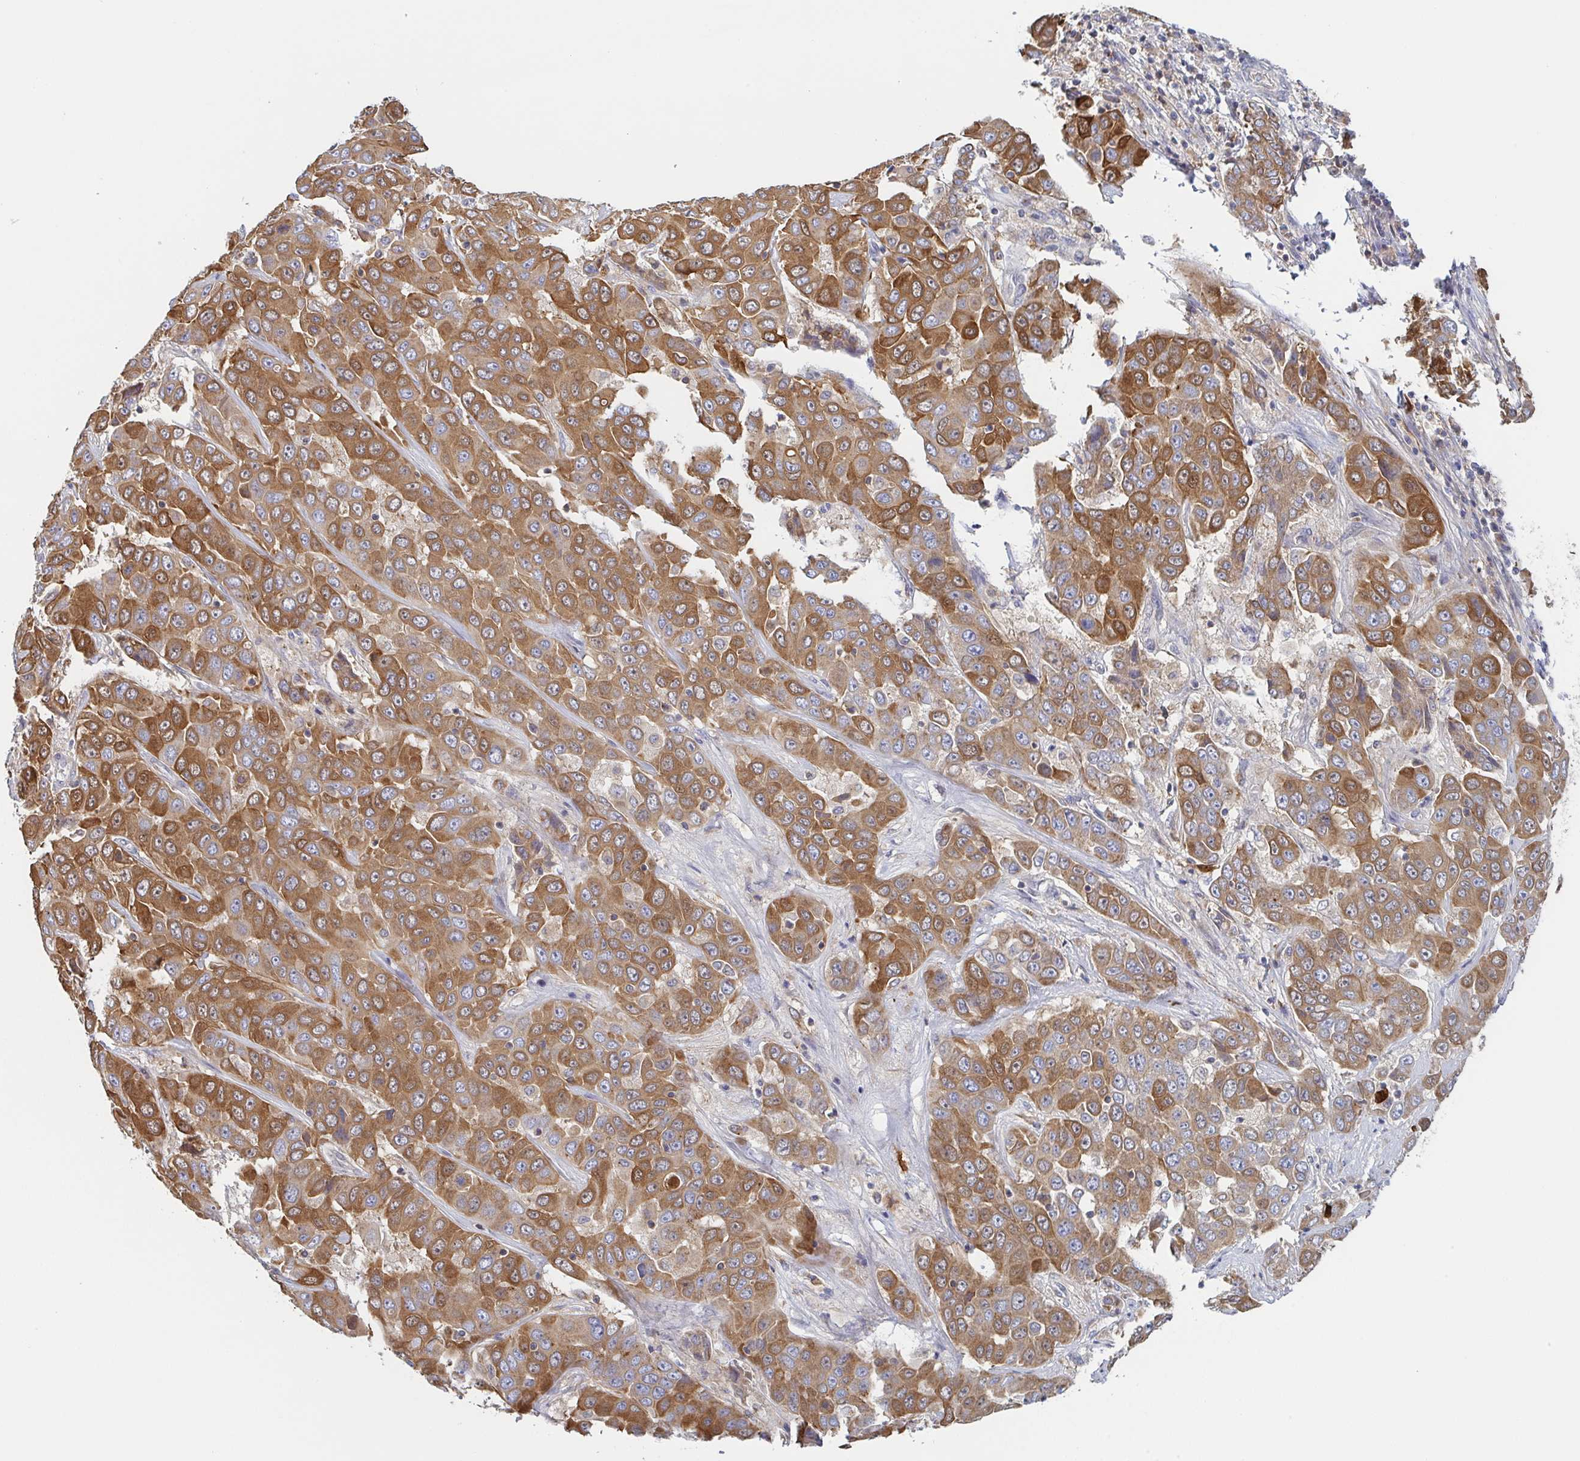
{"staining": {"intensity": "moderate", "quantity": ">75%", "location": "cytoplasmic/membranous"}, "tissue": "liver cancer", "cell_type": "Tumor cells", "image_type": "cancer", "snomed": [{"axis": "morphology", "description": "Cholangiocarcinoma"}, {"axis": "topography", "description": "Liver"}], "caption": "Protein analysis of liver cancer tissue demonstrates moderate cytoplasmic/membranous expression in approximately >75% of tumor cells.", "gene": "TUFT1", "patient": {"sex": "female", "age": 52}}